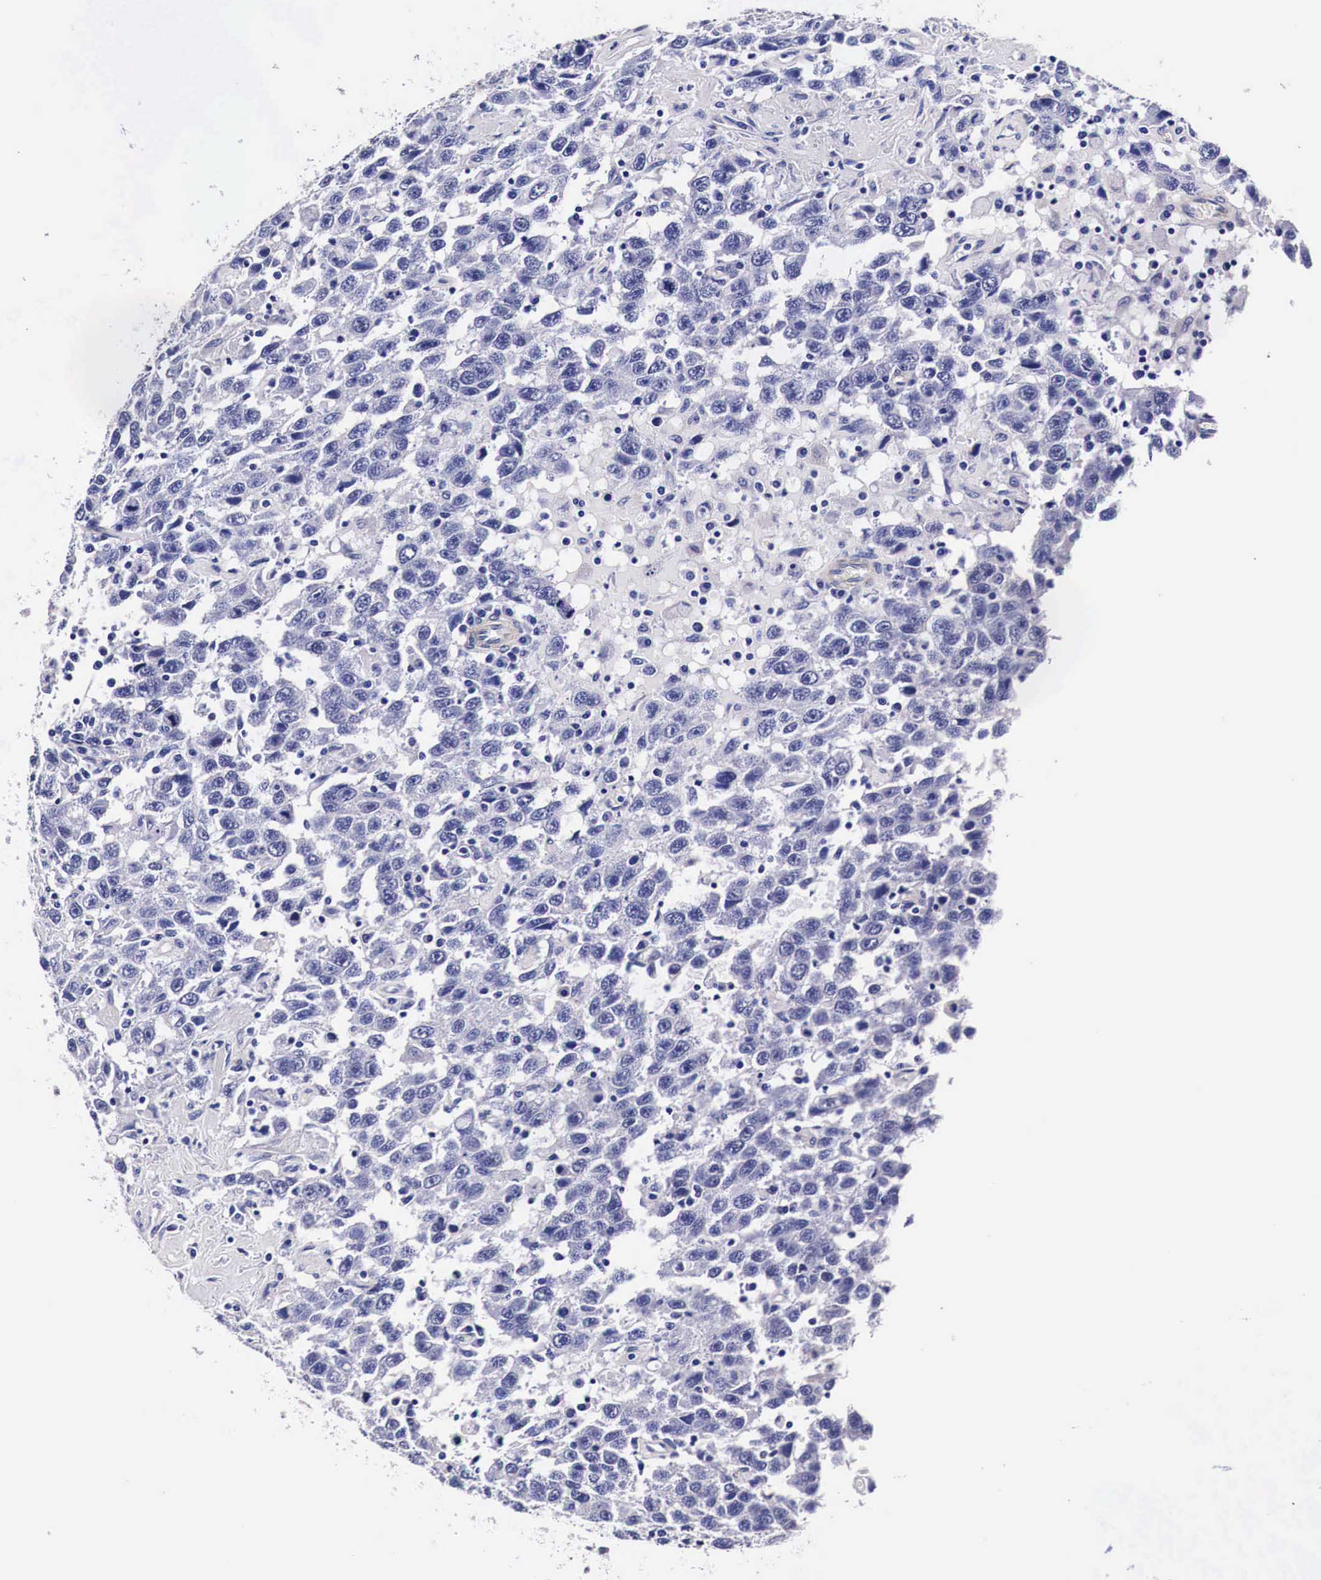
{"staining": {"intensity": "negative", "quantity": "none", "location": "none"}, "tissue": "testis cancer", "cell_type": "Tumor cells", "image_type": "cancer", "snomed": [{"axis": "morphology", "description": "Seminoma, NOS"}, {"axis": "topography", "description": "Testis"}], "caption": "Immunohistochemistry of human testis cancer (seminoma) reveals no positivity in tumor cells.", "gene": "HSPB1", "patient": {"sex": "male", "age": 41}}